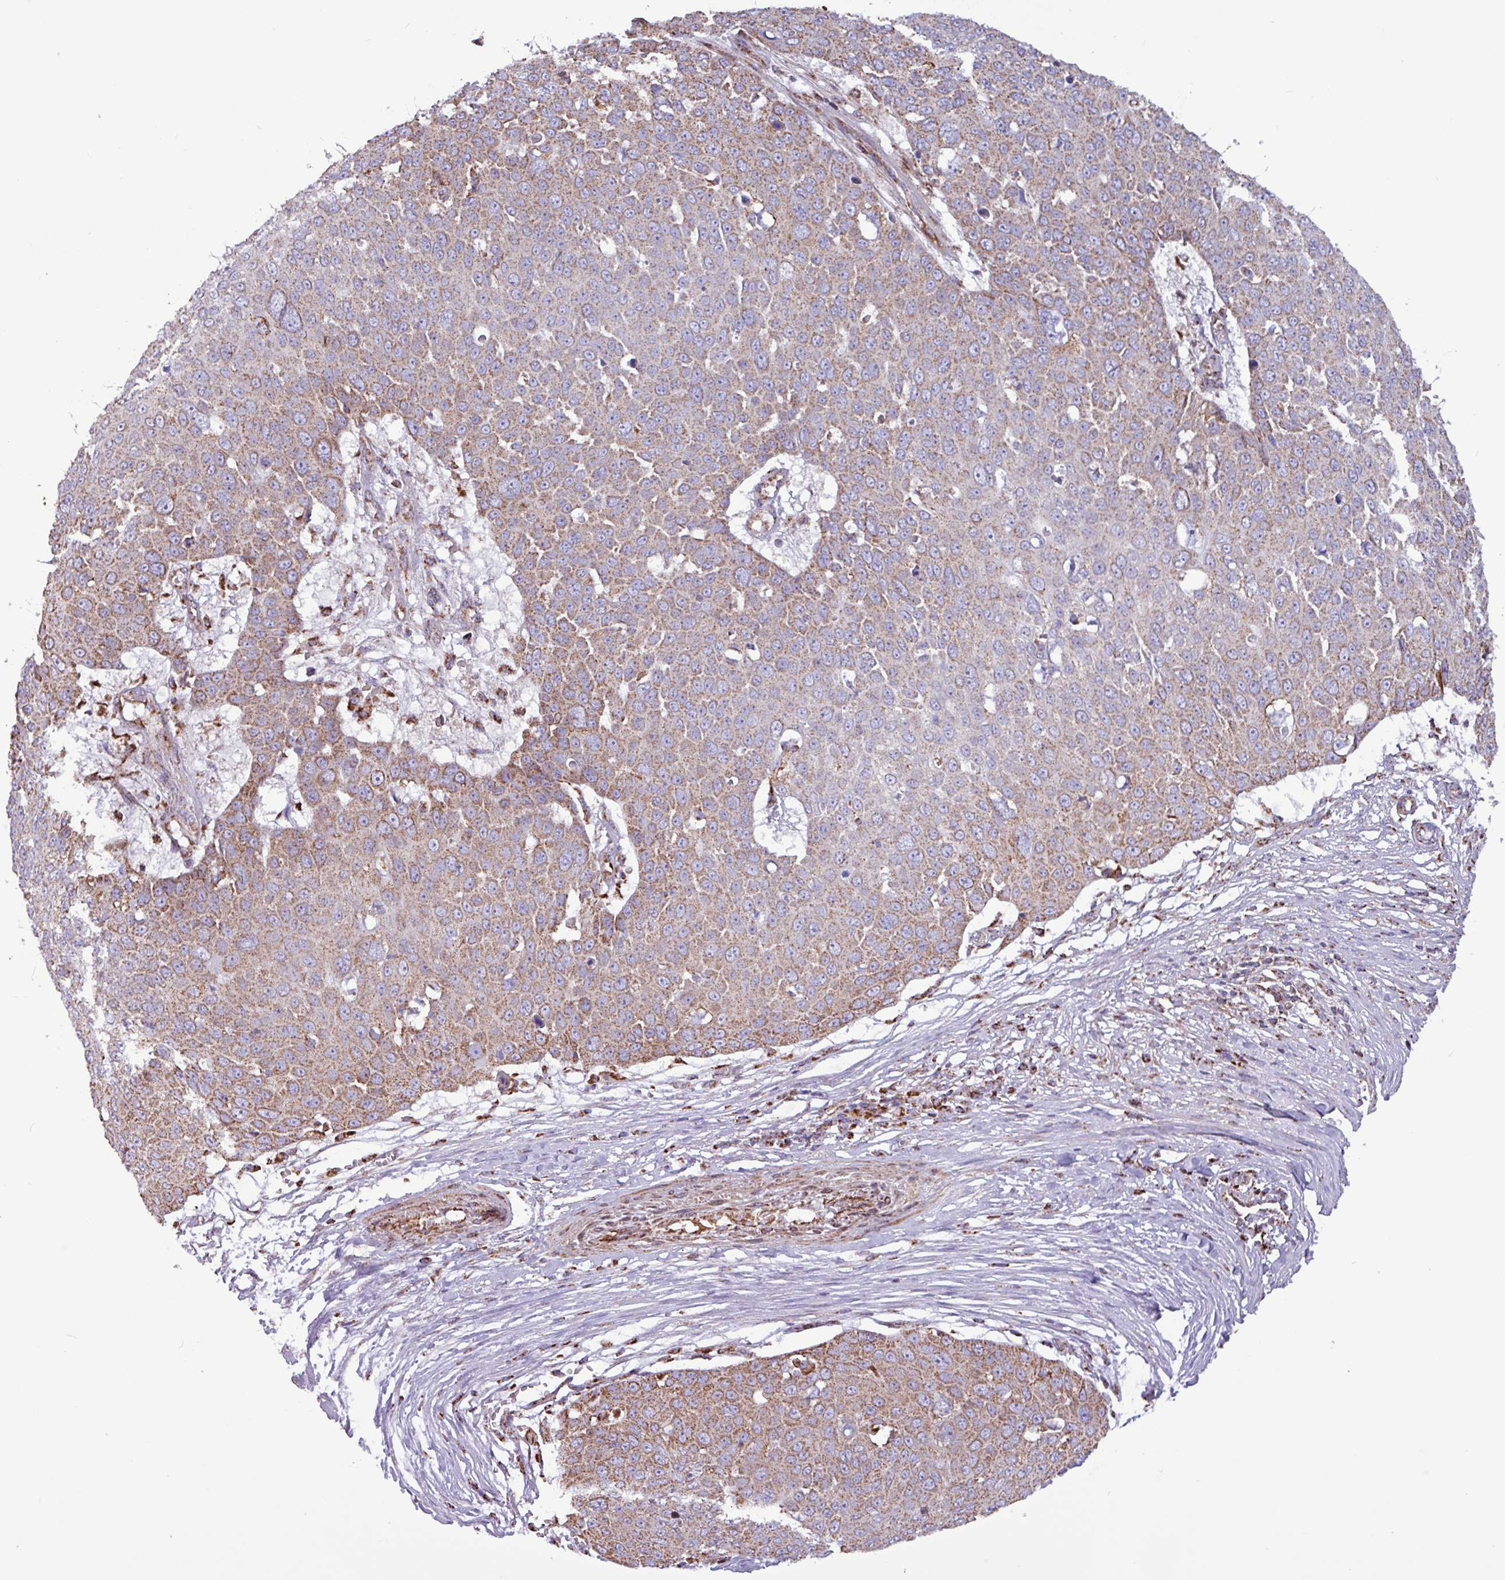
{"staining": {"intensity": "moderate", "quantity": ">75%", "location": "cytoplasmic/membranous"}, "tissue": "skin cancer", "cell_type": "Tumor cells", "image_type": "cancer", "snomed": [{"axis": "morphology", "description": "Squamous cell carcinoma, NOS"}, {"axis": "topography", "description": "Skin"}], "caption": "Tumor cells display medium levels of moderate cytoplasmic/membranous staining in approximately >75% of cells in human skin cancer (squamous cell carcinoma). (DAB (3,3'-diaminobenzidine) IHC with brightfield microscopy, high magnification).", "gene": "RTL3", "patient": {"sex": "male", "age": 71}}